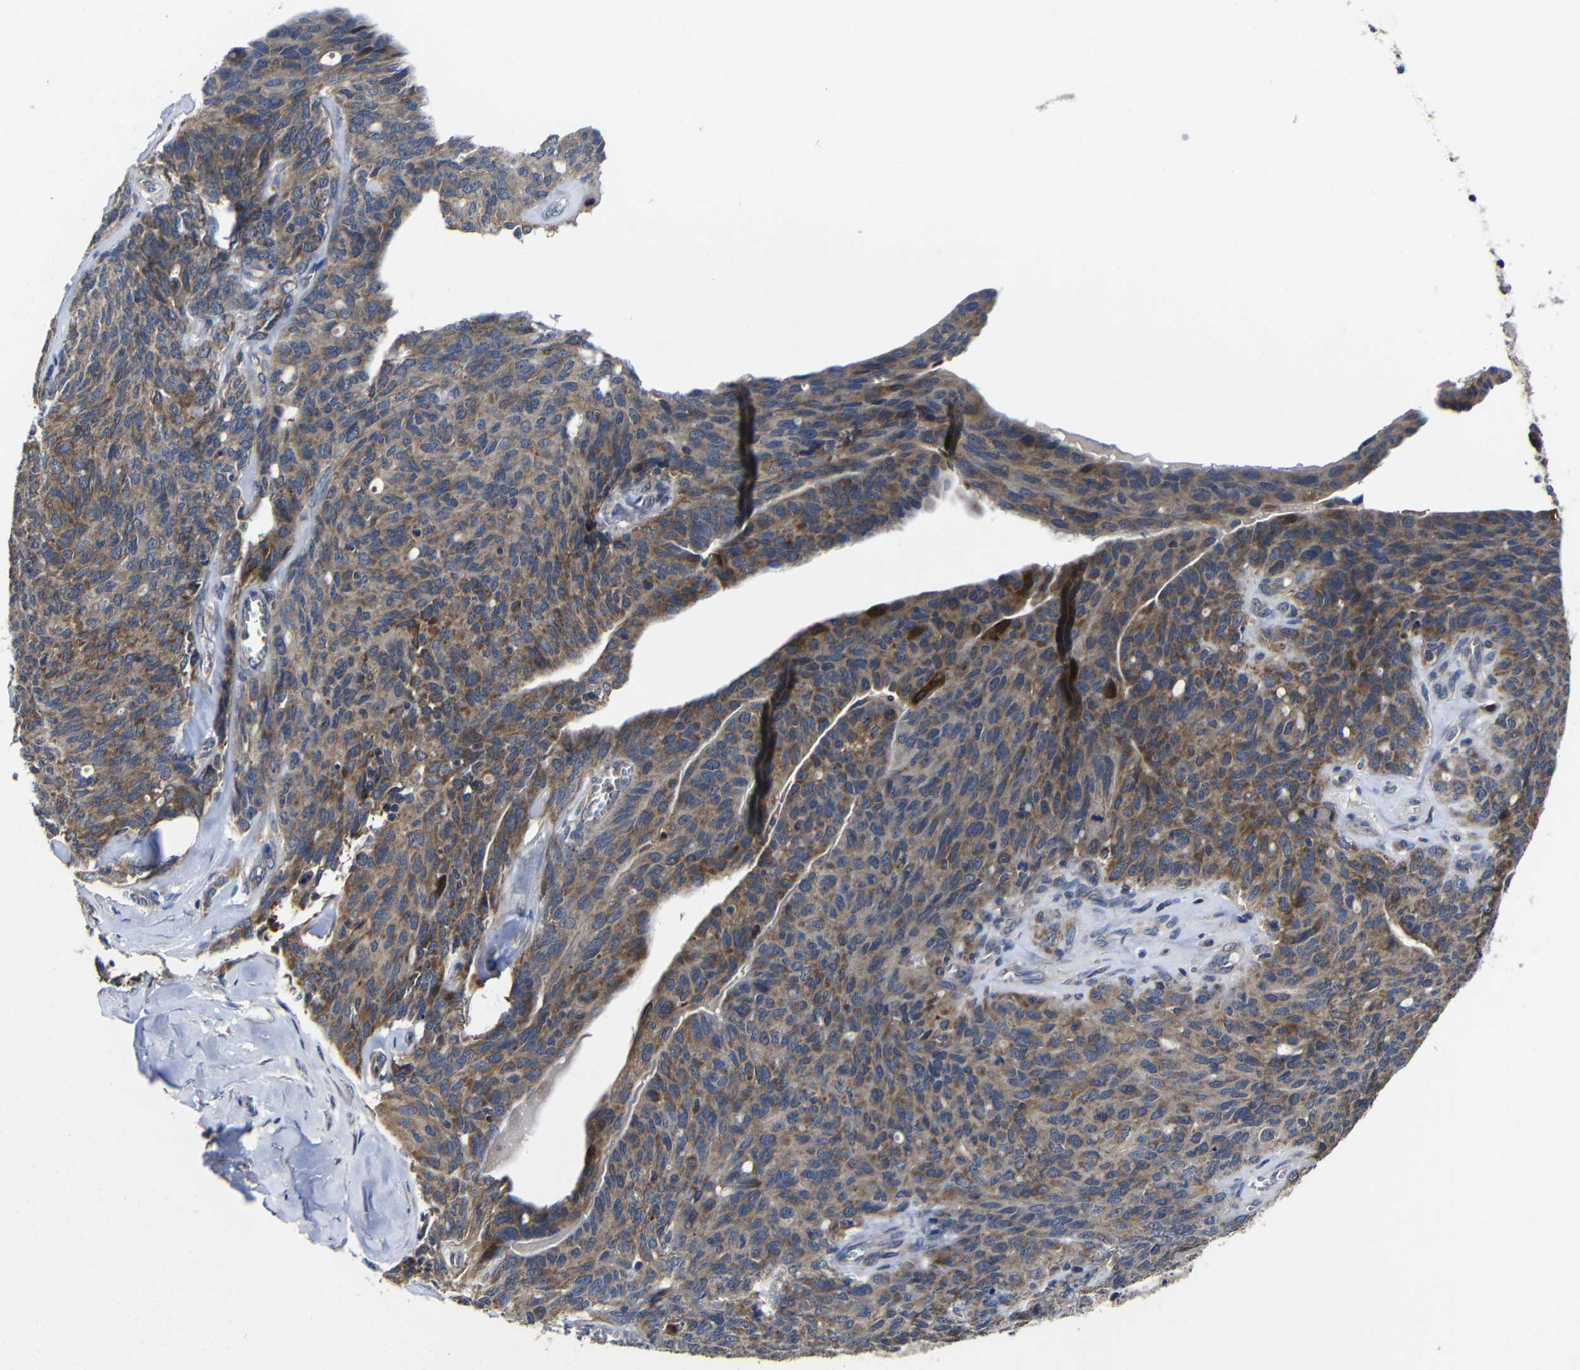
{"staining": {"intensity": "moderate", "quantity": ">75%", "location": "cytoplasmic/membranous"}, "tissue": "ovarian cancer", "cell_type": "Tumor cells", "image_type": "cancer", "snomed": [{"axis": "morphology", "description": "Carcinoma, endometroid"}, {"axis": "topography", "description": "Ovary"}], "caption": "Ovarian cancer (endometroid carcinoma) stained with immunohistochemistry (IHC) reveals moderate cytoplasmic/membranous positivity in approximately >75% of tumor cells.", "gene": "LPAR5", "patient": {"sex": "female", "age": 60}}